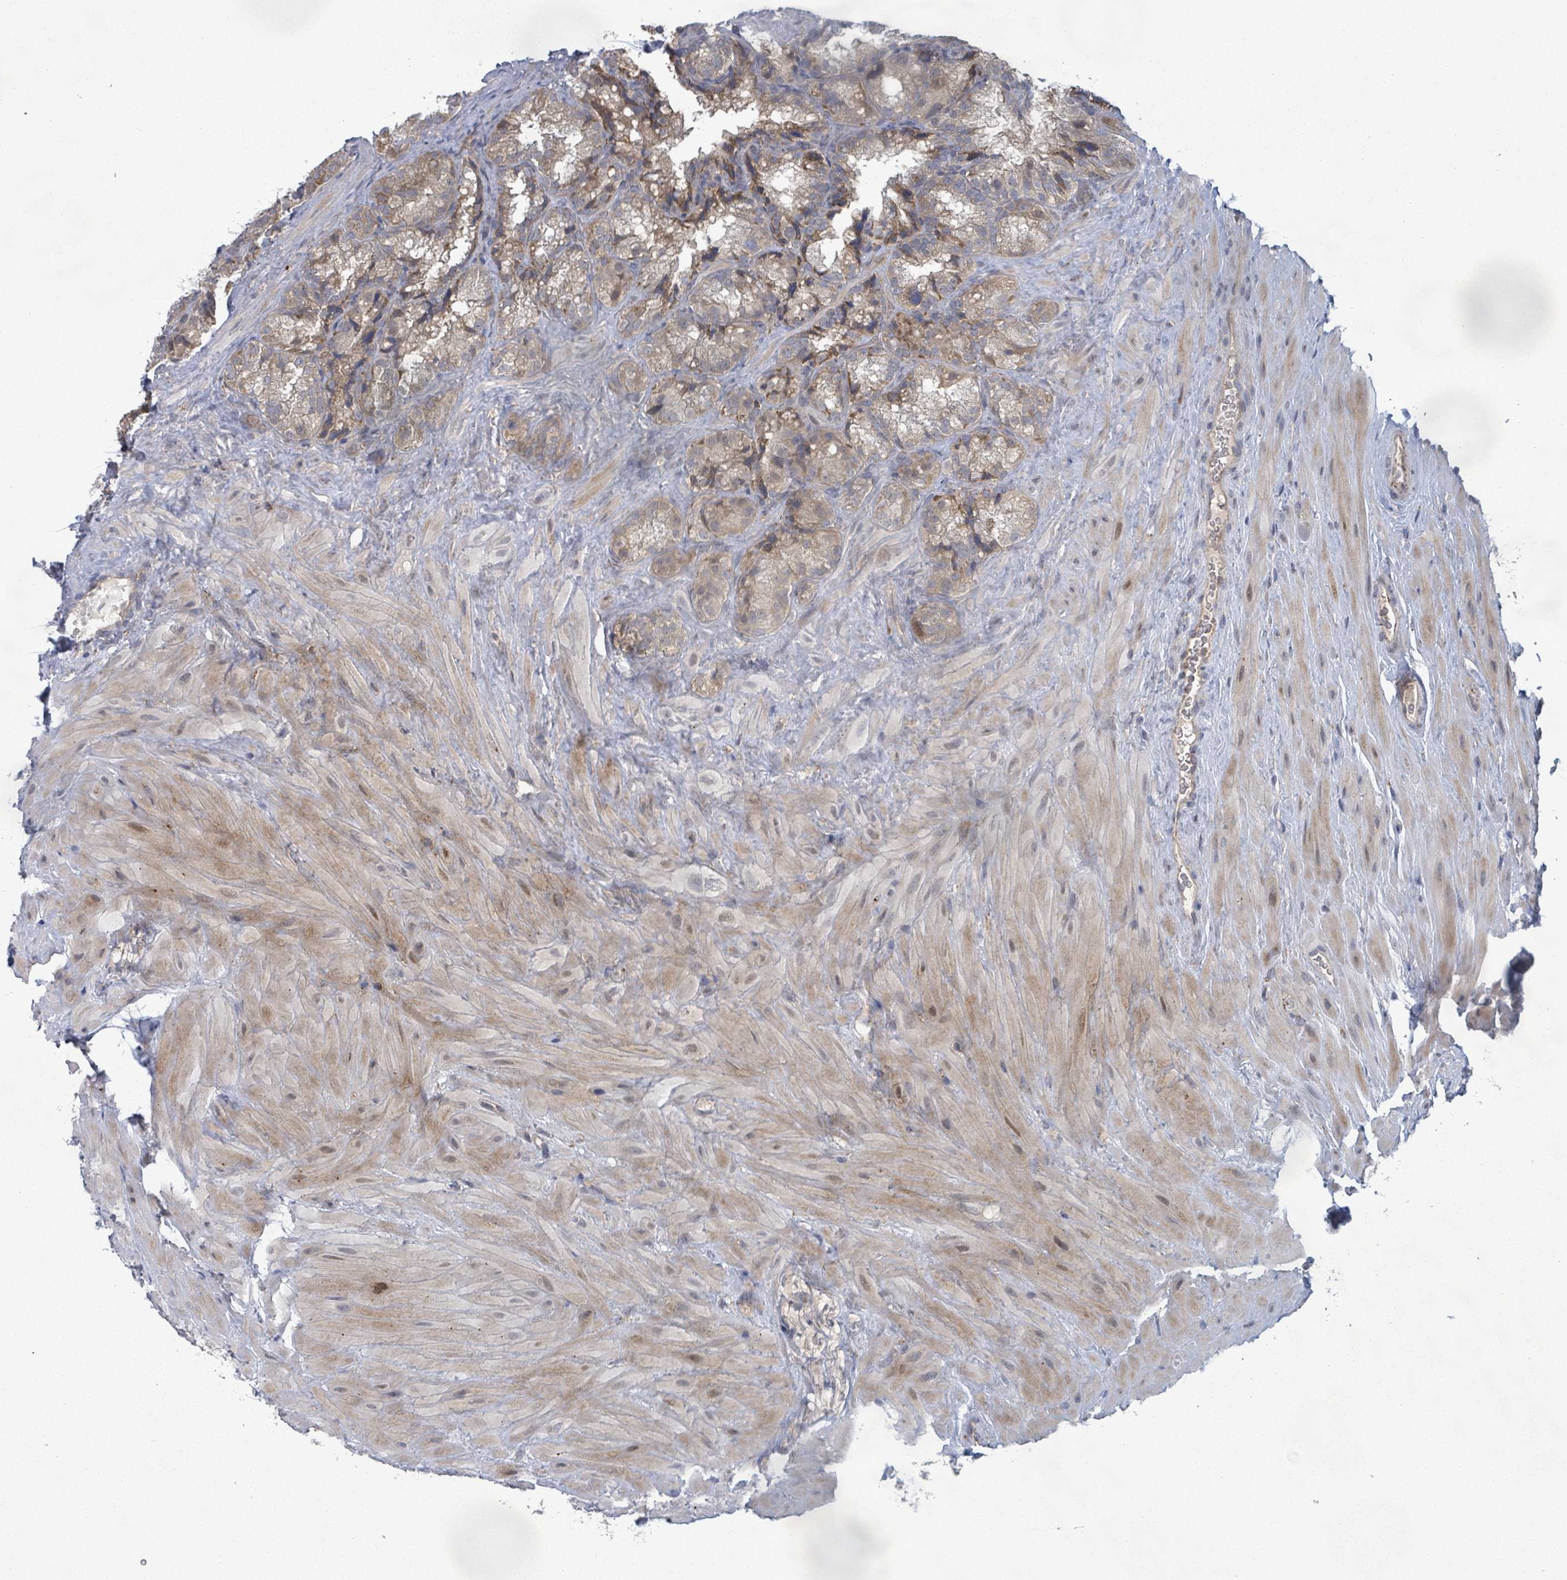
{"staining": {"intensity": "moderate", "quantity": "<25%", "location": "cytoplasmic/membranous"}, "tissue": "seminal vesicle", "cell_type": "Glandular cells", "image_type": "normal", "snomed": [{"axis": "morphology", "description": "Normal tissue, NOS"}, {"axis": "topography", "description": "Seminal veicle"}], "caption": "The histopathology image demonstrates immunohistochemical staining of normal seminal vesicle. There is moderate cytoplasmic/membranous positivity is present in approximately <25% of glandular cells.", "gene": "SHROOM2", "patient": {"sex": "male", "age": 58}}